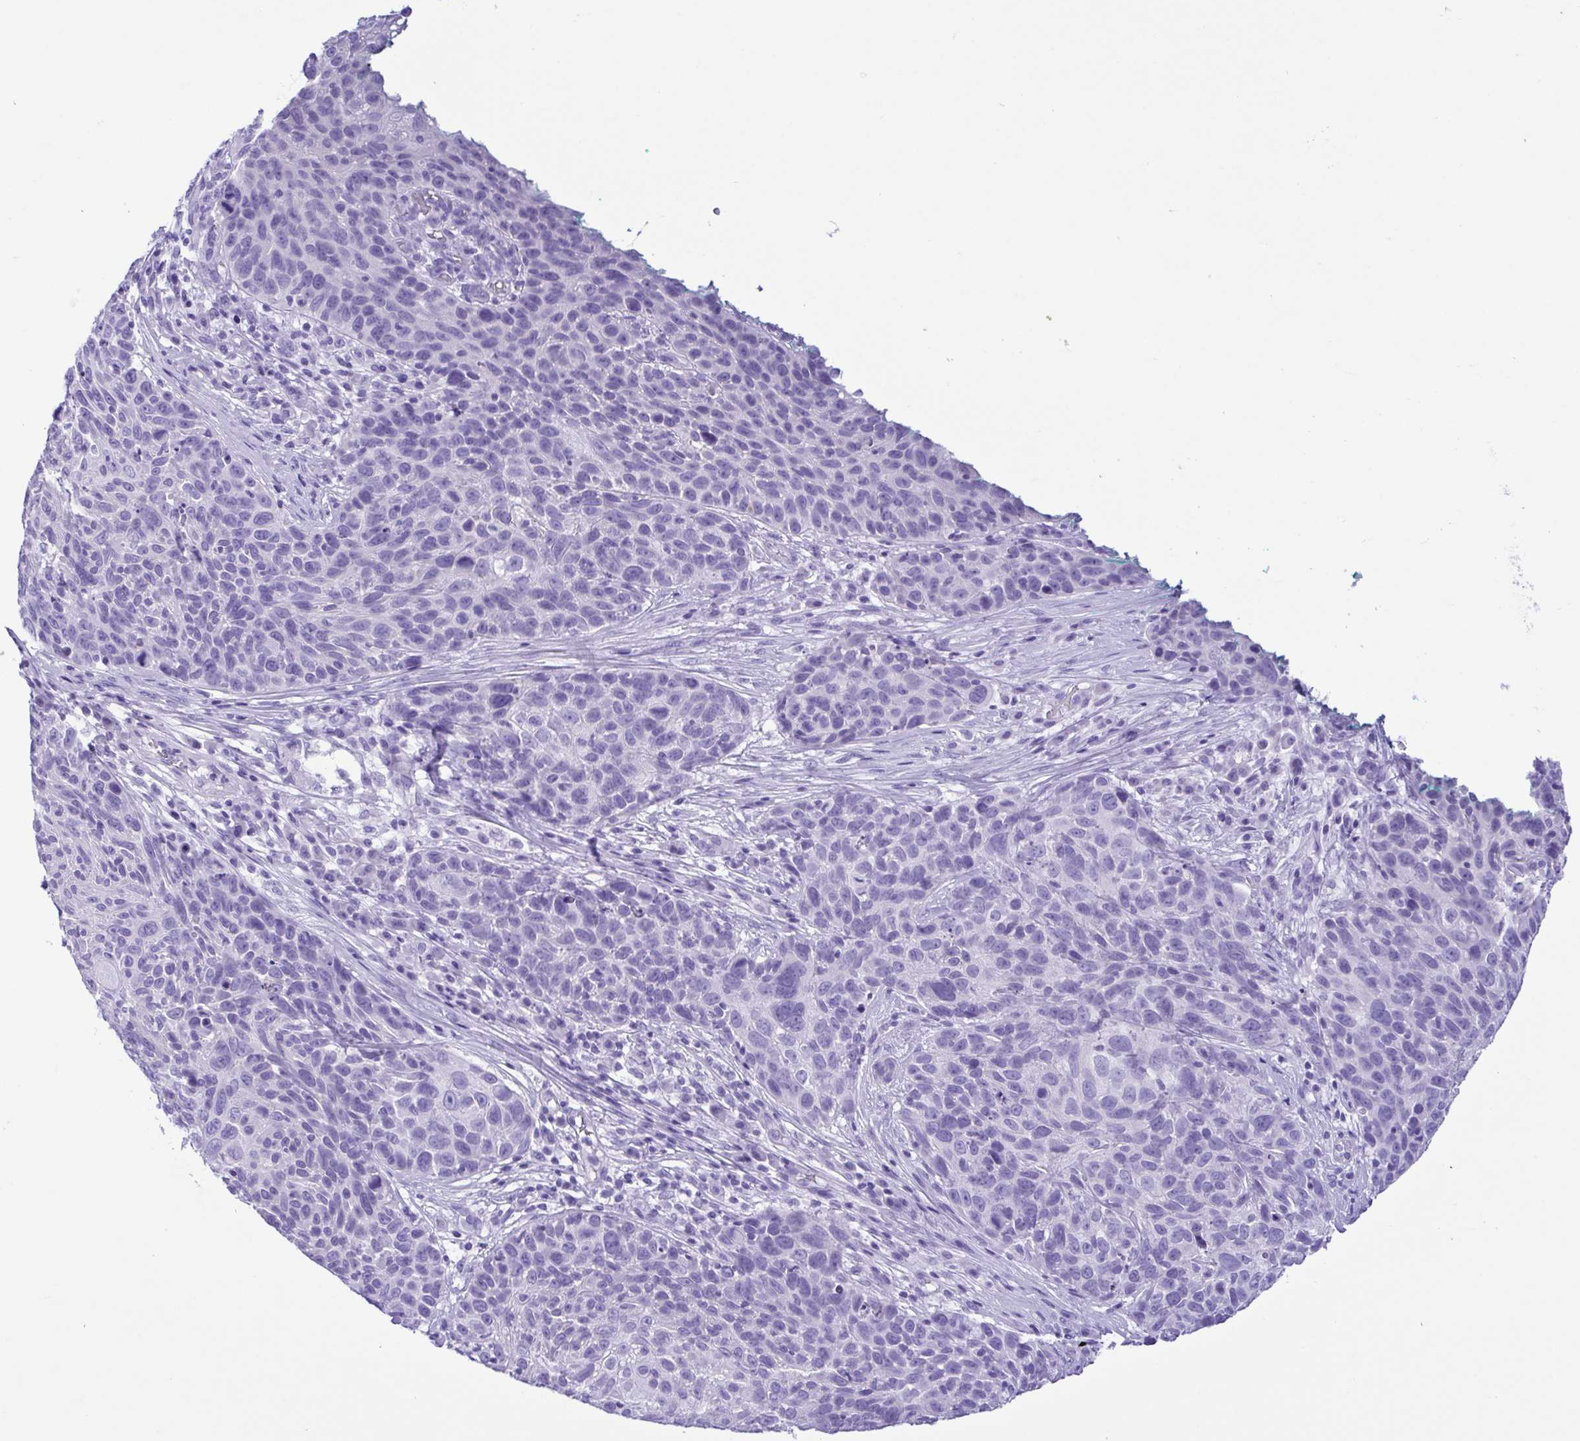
{"staining": {"intensity": "negative", "quantity": "none", "location": "none"}, "tissue": "skin cancer", "cell_type": "Tumor cells", "image_type": "cancer", "snomed": [{"axis": "morphology", "description": "Squamous cell carcinoma, NOS"}, {"axis": "topography", "description": "Skin"}], "caption": "Immunohistochemical staining of human skin squamous cell carcinoma exhibits no significant positivity in tumor cells.", "gene": "OVGP1", "patient": {"sex": "male", "age": 92}}